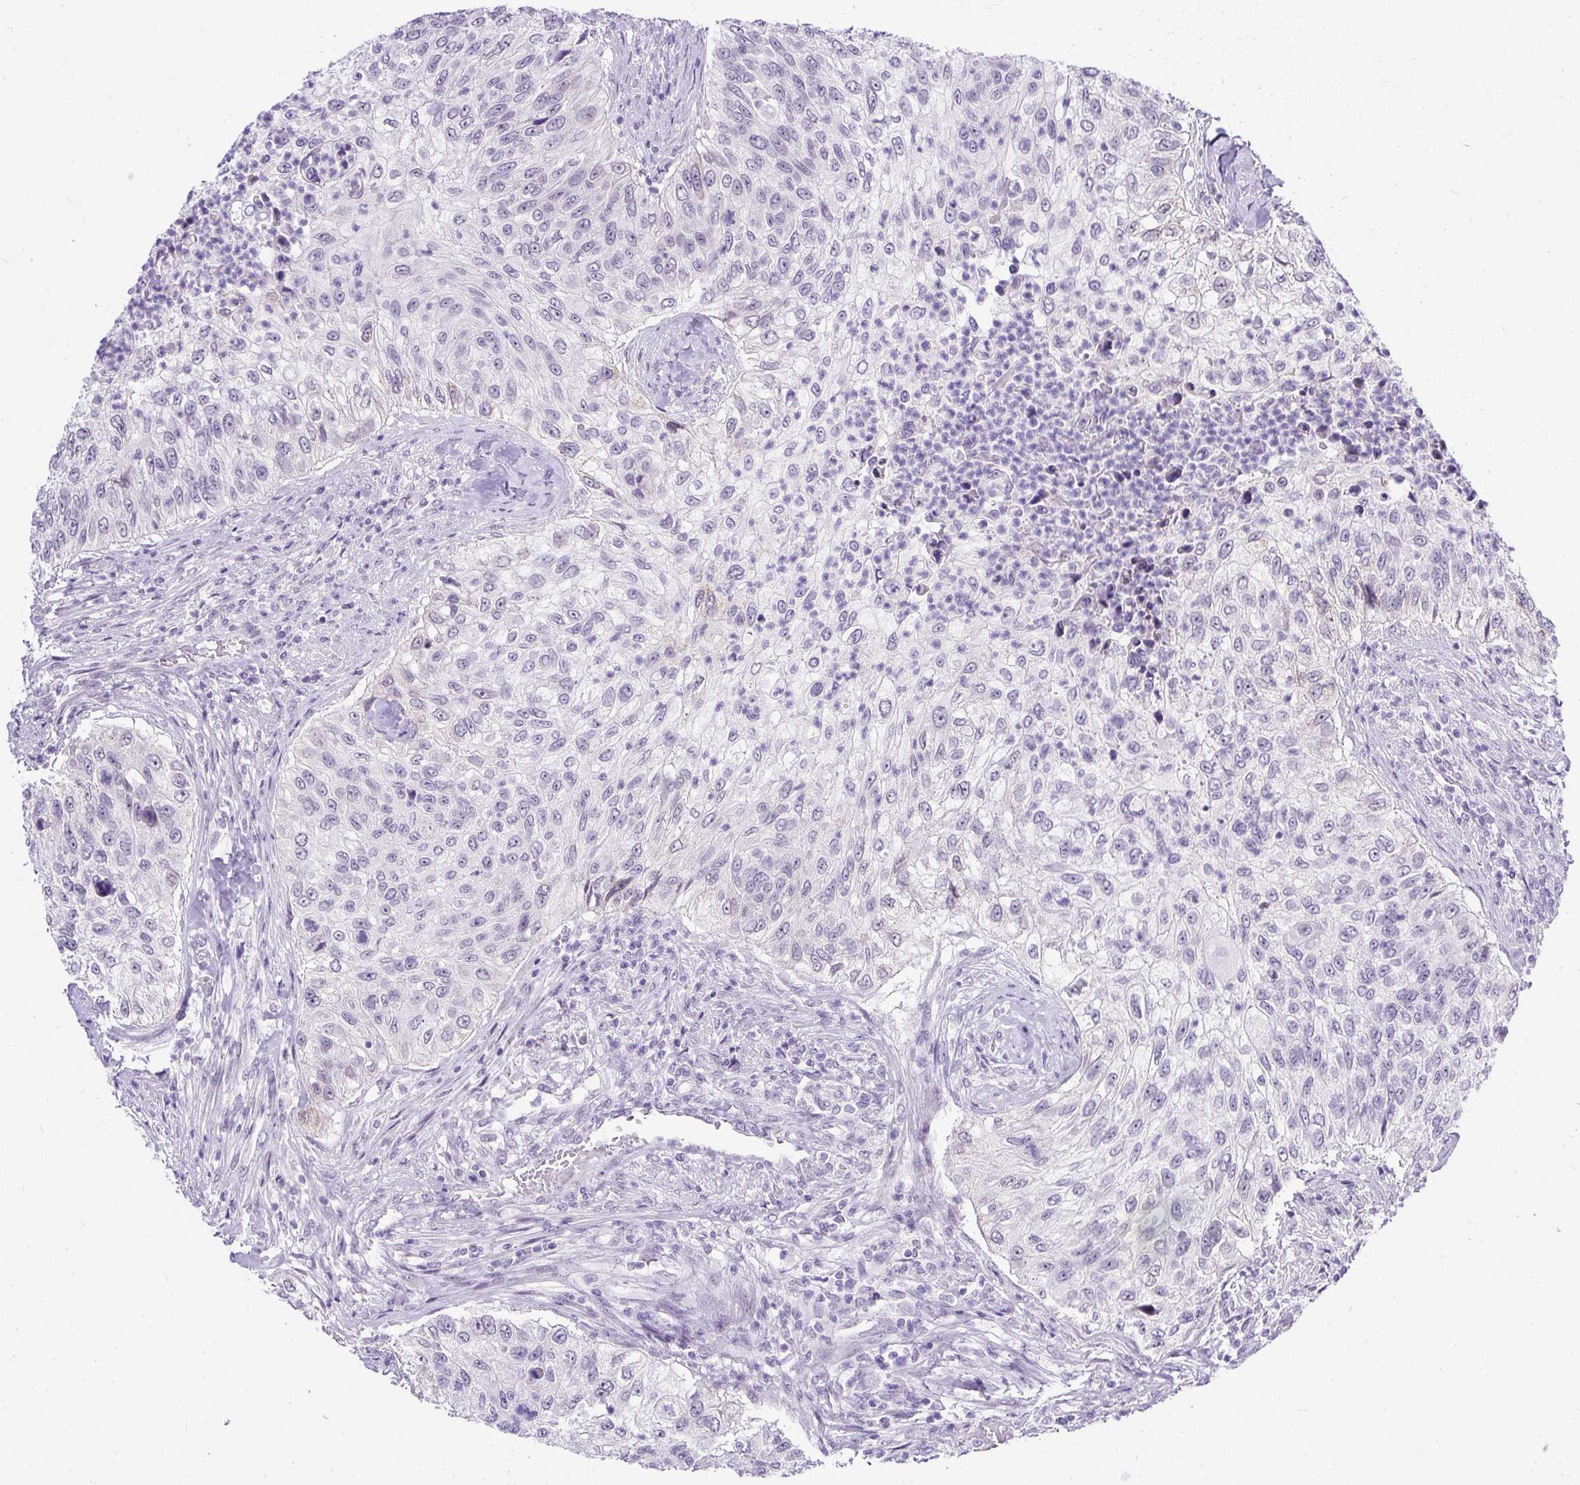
{"staining": {"intensity": "negative", "quantity": "none", "location": "none"}, "tissue": "urothelial cancer", "cell_type": "Tumor cells", "image_type": "cancer", "snomed": [{"axis": "morphology", "description": "Urothelial carcinoma, High grade"}, {"axis": "topography", "description": "Urinary bladder"}], "caption": "Immunohistochemistry (IHC) of human urothelial carcinoma (high-grade) demonstrates no positivity in tumor cells.", "gene": "WNT10B", "patient": {"sex": "female", "age": 60}}